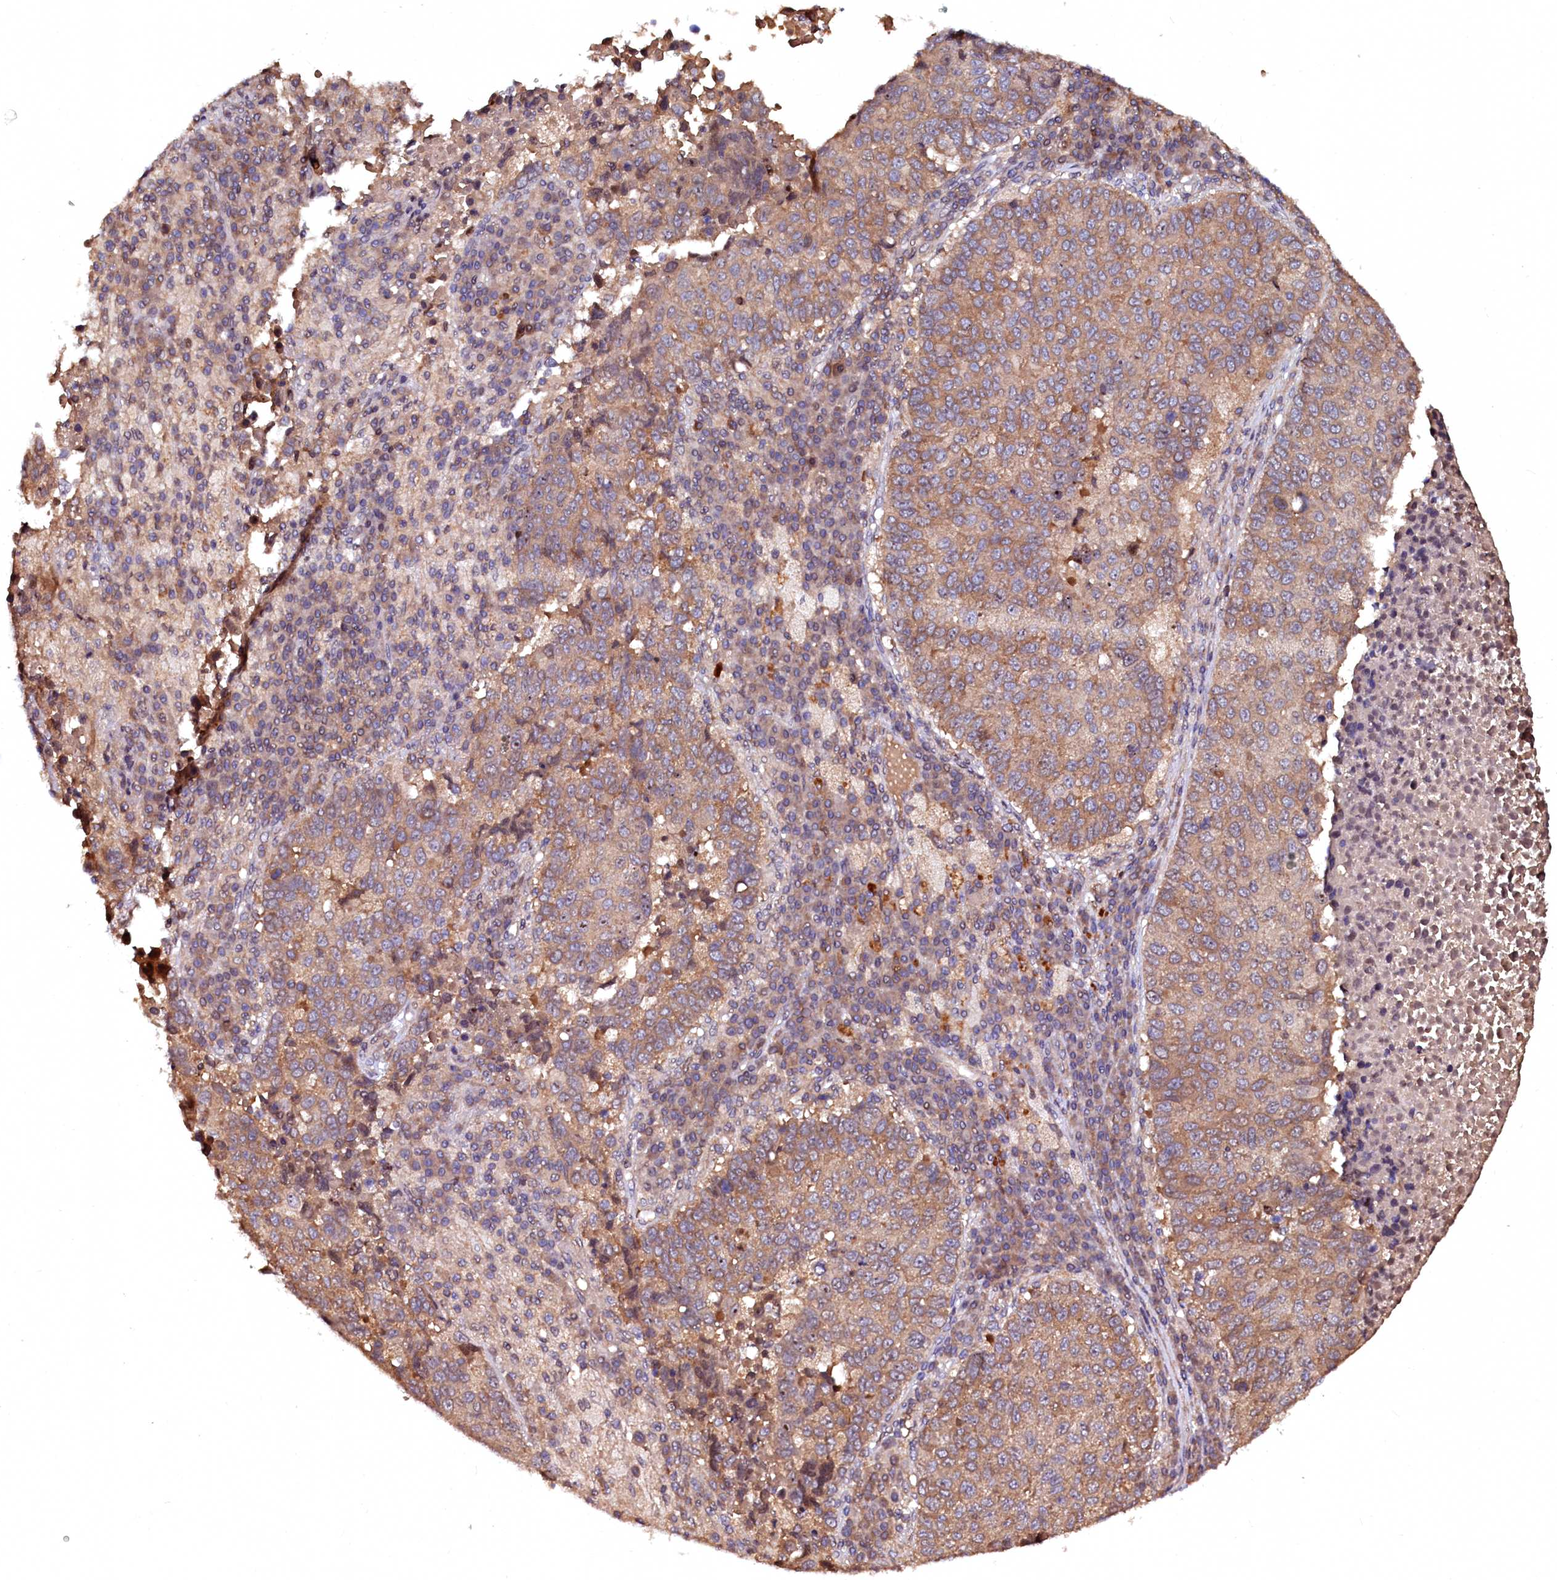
{"staining": {"intensity": "moderate", "quantity": ">75%", "location": "cytoplasmic/membranous"}, "tissue": "lung cancer", "cell_type": "Tumor cells", "image_type": "cancer", "snomed": [{"axis": "morphology", "description": "Squamous cell carcinoma, NOS"}, {"axis": "topography", "description": "Lung"}], "caption": "Immunohistochemical staining of human squamous cell carcinoma (lung) displays medium levels of moderate cytoplasmic/membranous protein staining in about >75% of tumor cells.", "gene": "N4BP1", "patient": {"sex": "male", "age": 73}}